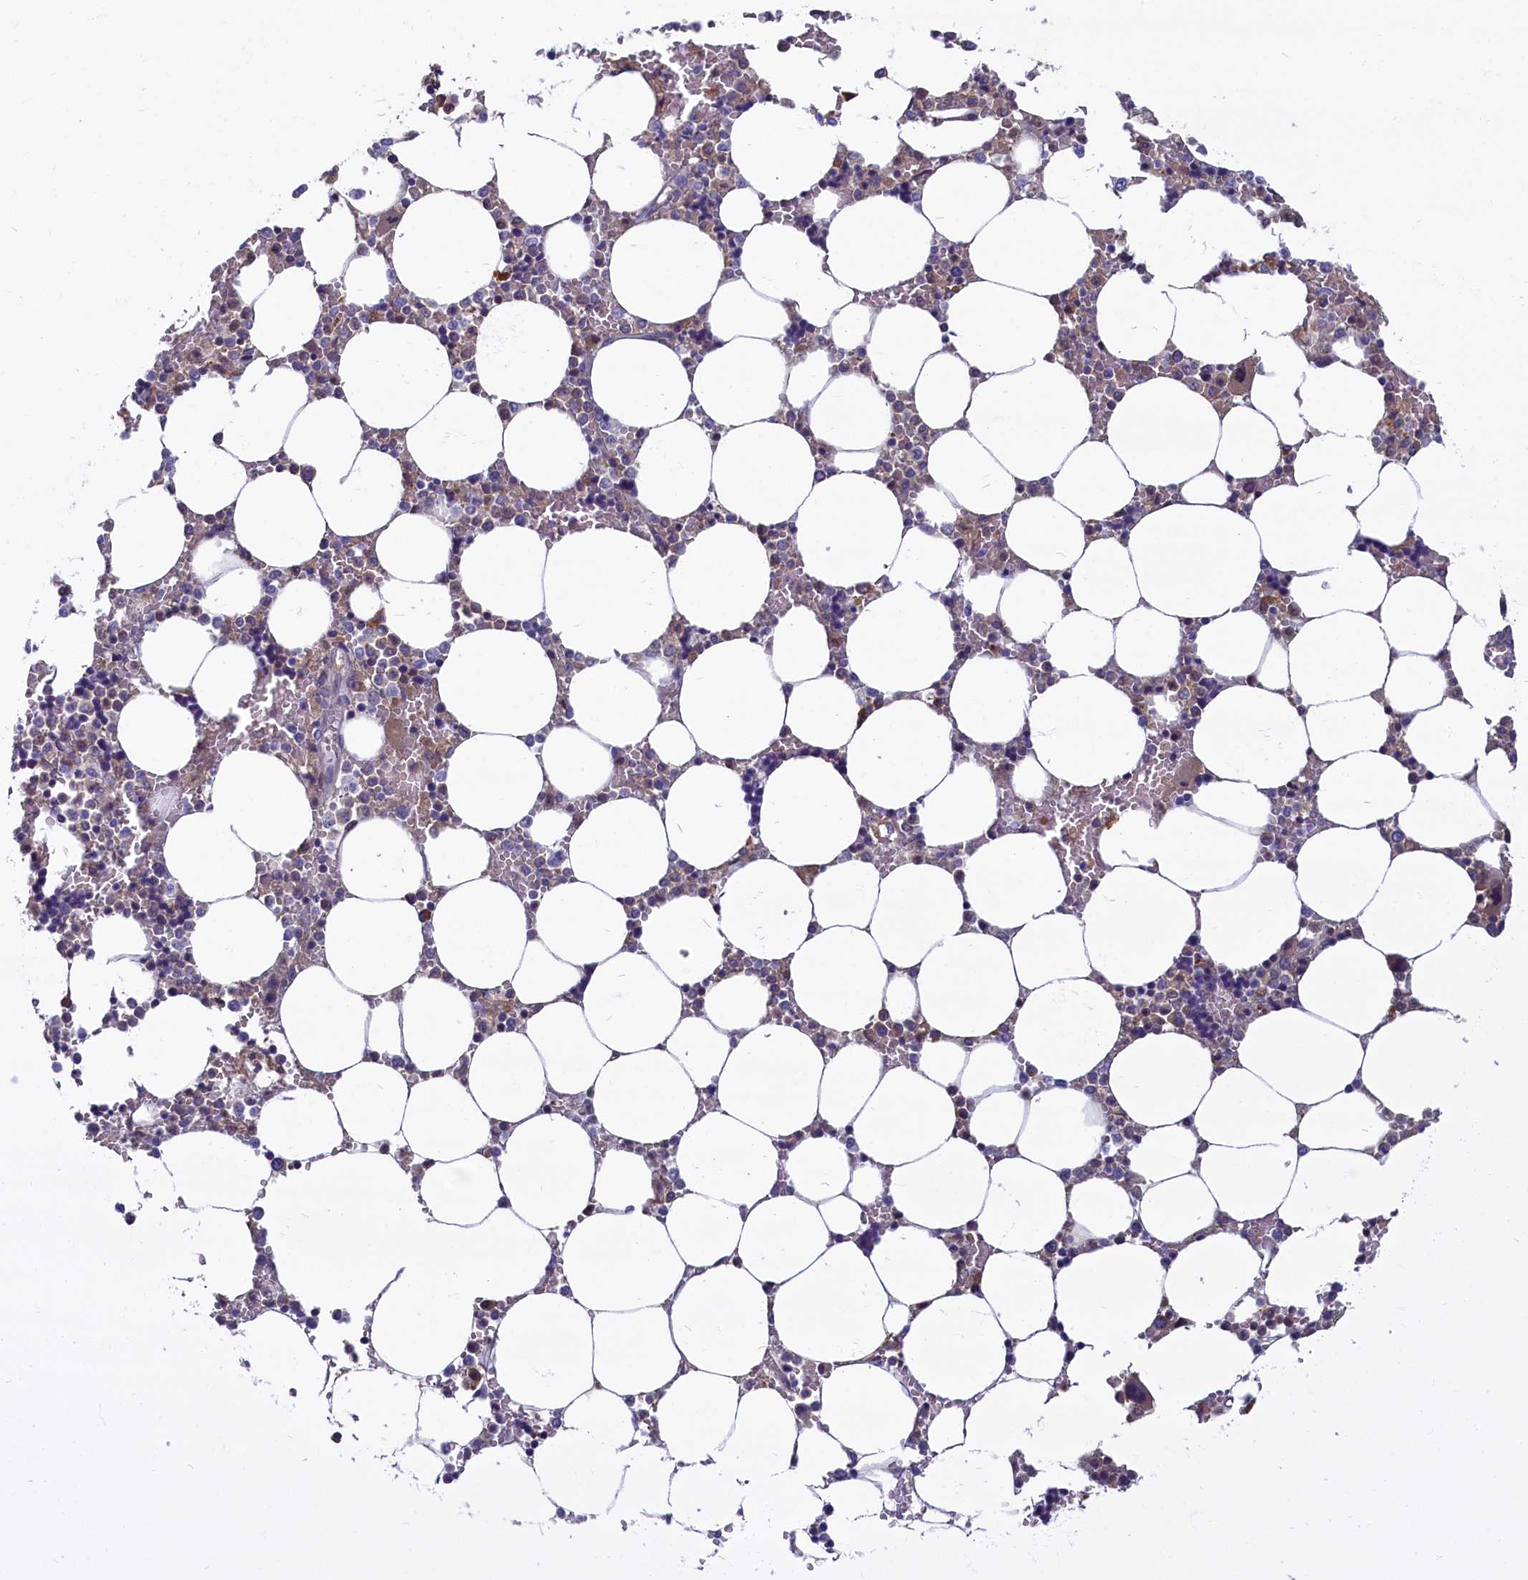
{"staining": {"intensity": "weak", "quantity": "<25%", "location": "cytoplasmic/membranous"}, "tissue": "bone marrow", "cell_type": "Hematopoietic cells", "image_type": "normal", "snomed": [{"axis": "morphology", "description": "Normal tissue, NOS"}, {"axis": "topography", "description": "Bone marrow"}], "caption": "The histopathology image shows no staining of hematopoietic cells in benign bone marrow. (DAB (3,3'-diaminobenzidine) immunohistochemistry (IHC), high magnification).", "gene": "SV2C", "patient": {"sex": "male", "age": 64}}